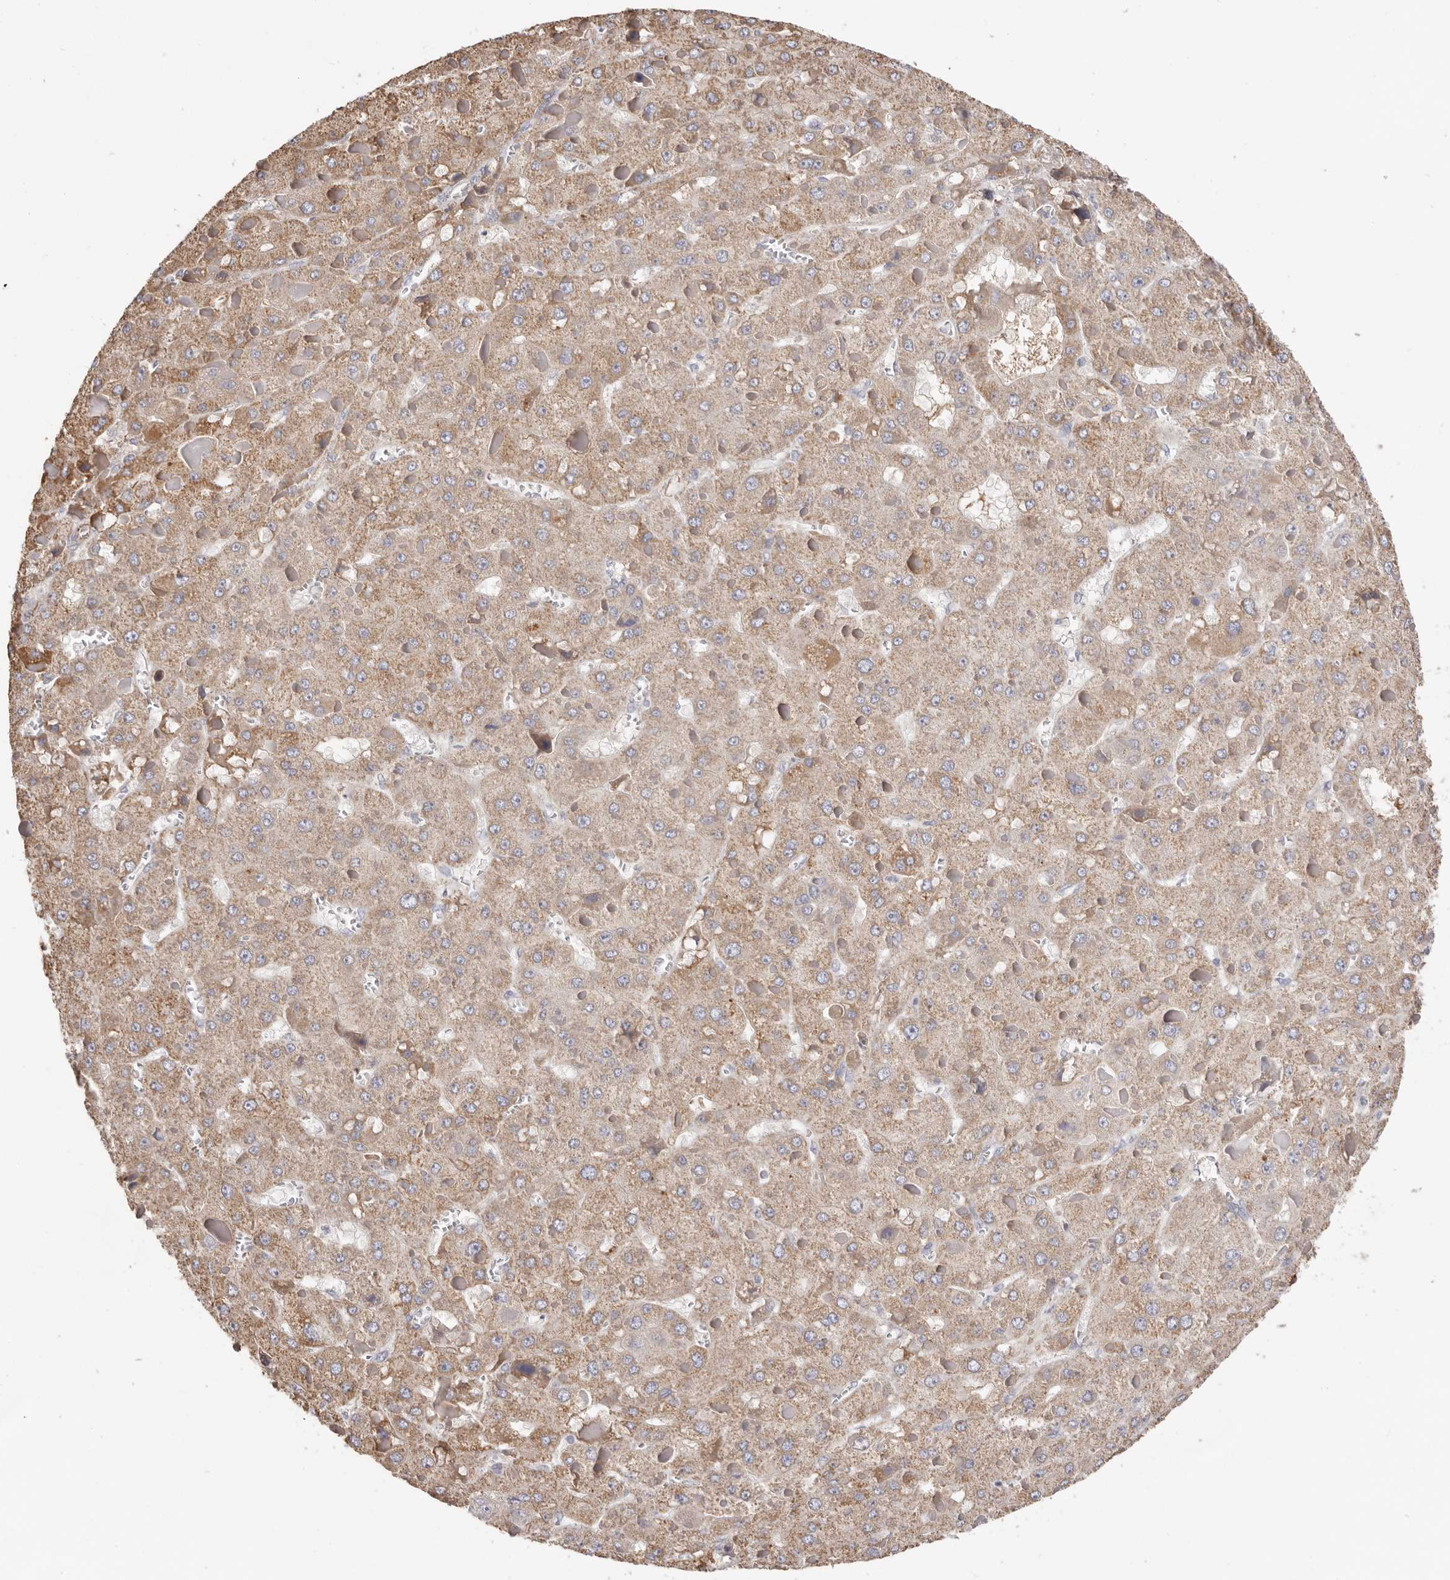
{"staining": {"intensity": "weak", "quantity": ">75%", "location": "cytoplasmic/membranous"}, "tissue": "liver cancer", "cell_type": "Tumor cells", "image_type": "cancer", "snomed": [{"axis": "morphology", "description": "Carcinoma, Hepatocellular, NOS"}, {"axis": "topography", "description": "Liver"}], "caption": "Immunohistochemical staining of human liver hepatocellular carcinoma shows weak cytoplasmic/membranous protein staining in approximately >75% of tumor cells.", "gene": "HCAR2", "patient": {"sex": "female", "age": 73}}